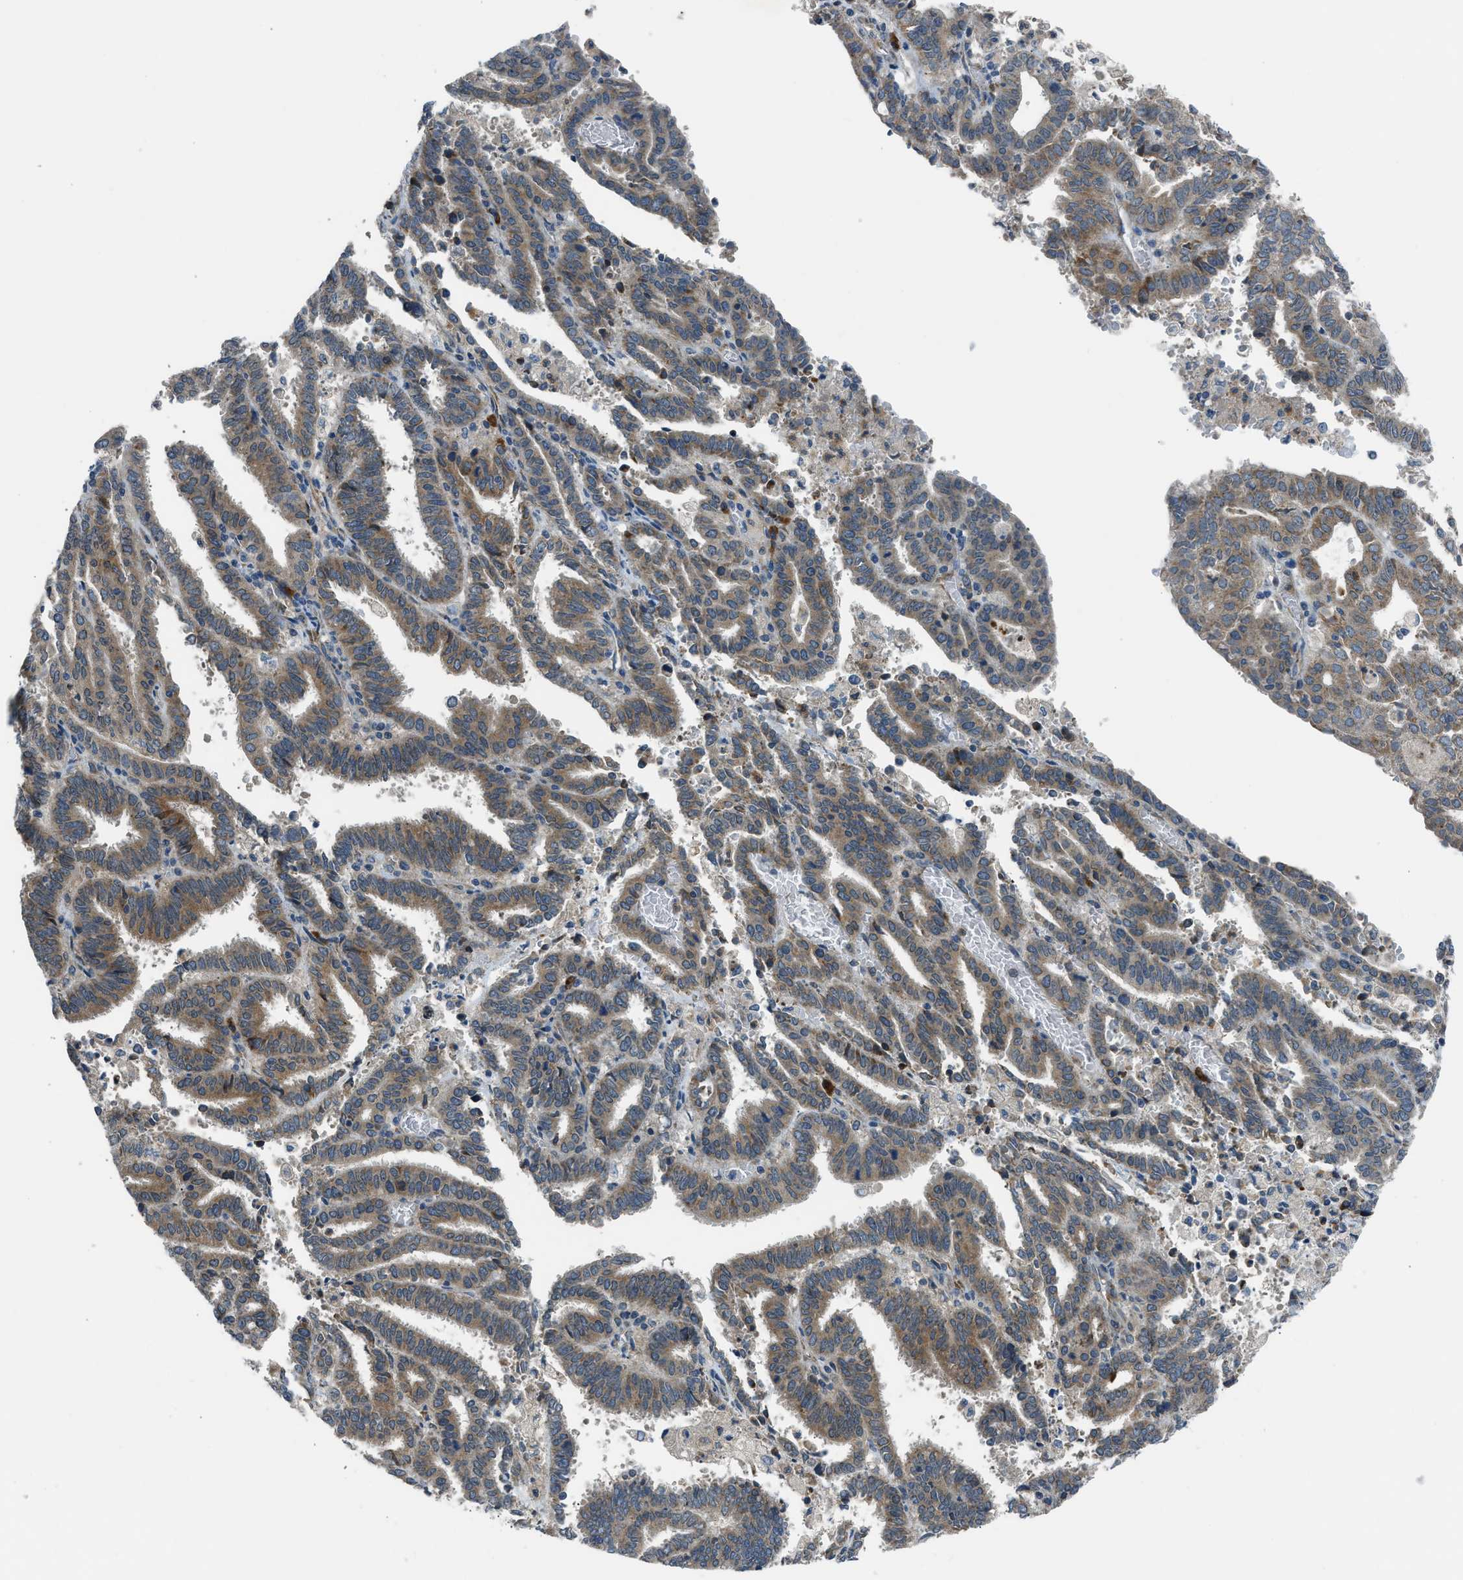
{"staining": {"intensity": "moderate", "quantity": ">75%", "location": "cytoplasmic/membranous"}, "tissue": "endometrial cancer", "cell_type": "Tumor cells", "image_type": "cancer", "snomed": [{"axis": "morphology", "description": "Adenocarcinoma, NOS"}, {"axis": "topography", "description": "Uterus"}], "caption": "Approximately >75% of tumor cells in endometrial cancer reveal moderate cytoplasmic/membranous protein expression as visualized by brown immunohistochemical staining.", "gene": "EDARADD", "patient": {"sex": "female", "age": 83}}